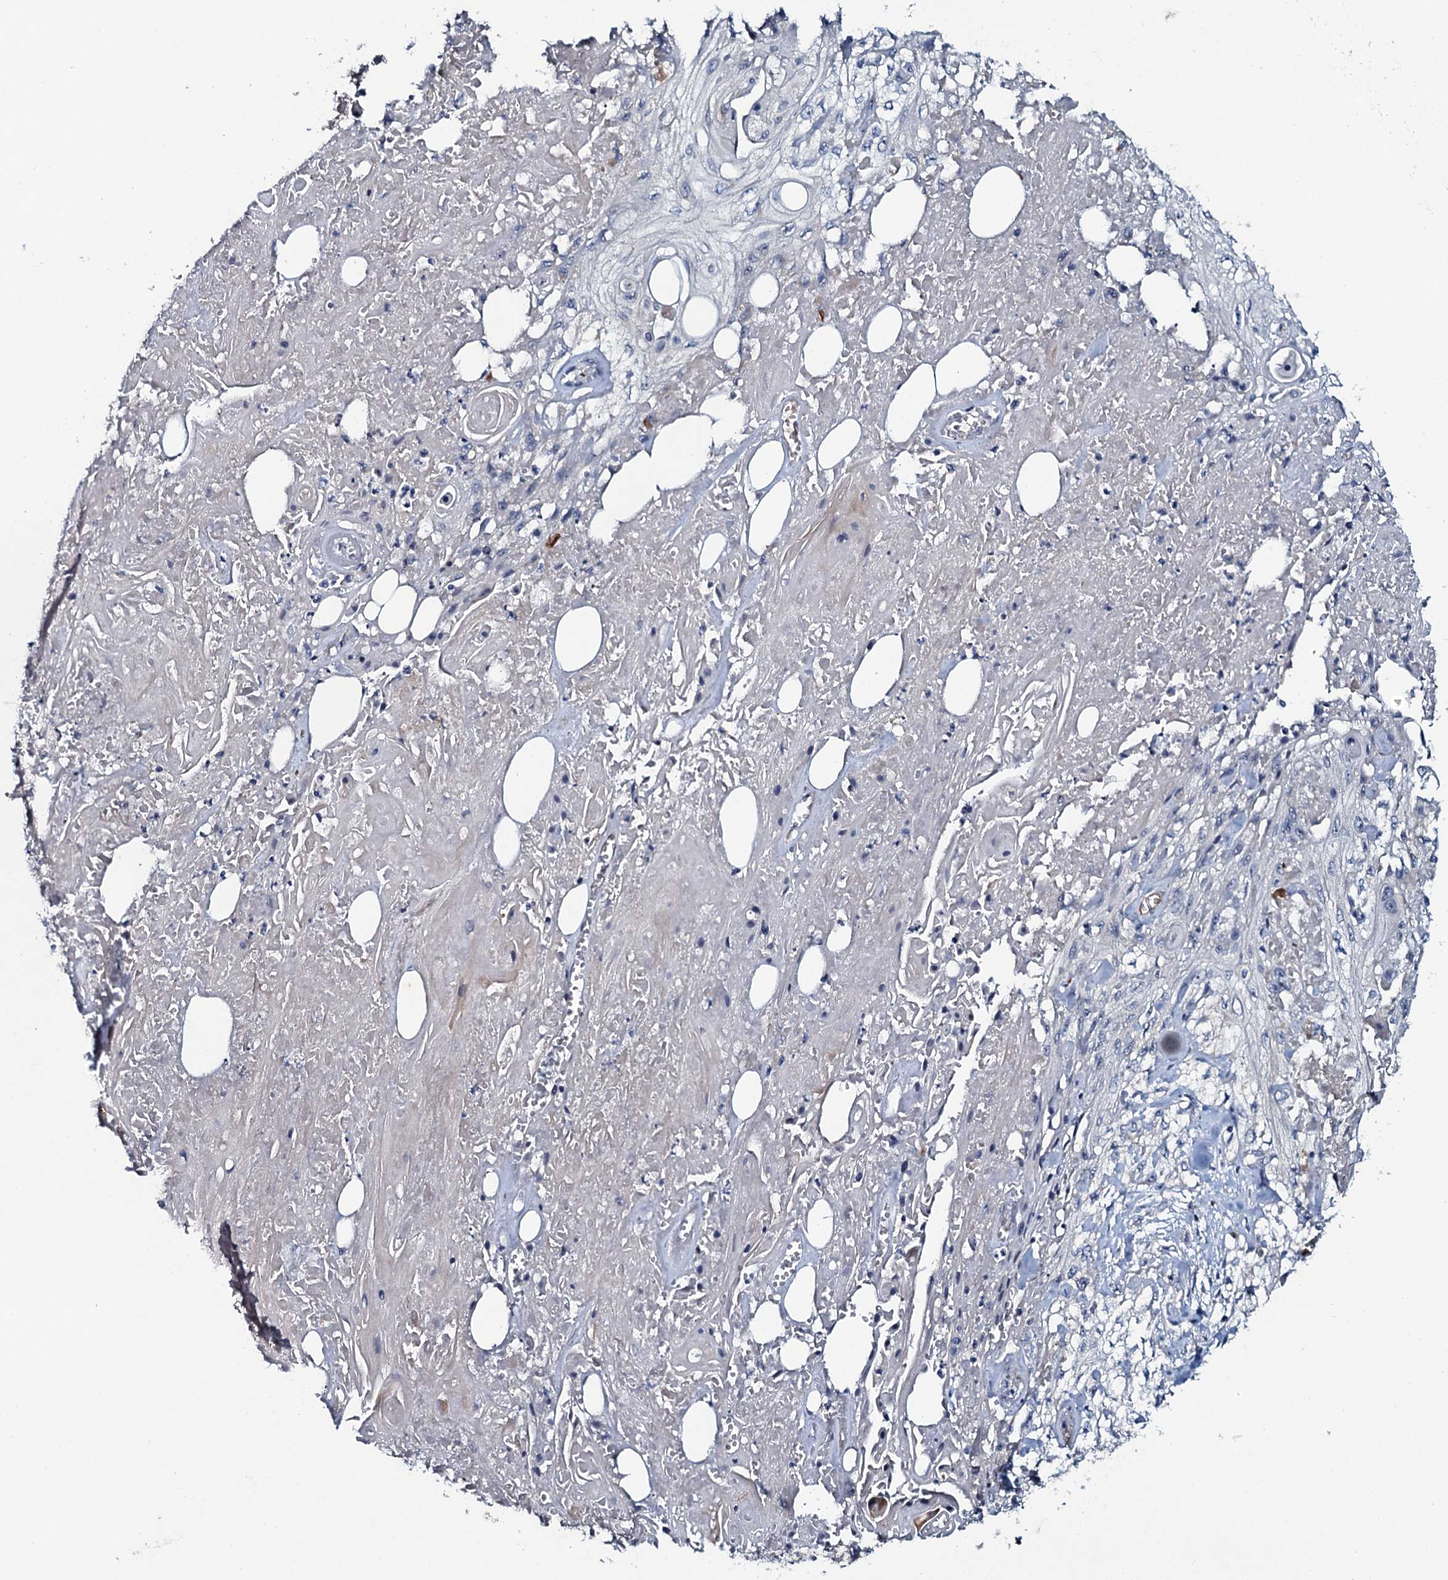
{"staining": {"intensity": "negative", "quantity": "none", "location": "none"}, "tissue": "skin cancer", "cell_type": "Tumor cells", "image_type": "cancer", "snomed": [{"axis": "morphology", "description": "Squamous cell carcinoma, NOS"}, {"axis": "morphology", "description": "Squamous cell carcinoma, metastatic, NOS"}, {"axis": "topography", "description": "Skin"}, {"axis": "topography", "description": "Lymph node"}], "caption": "Tumor cells show no significant protein staining in skin cancer.", "gene": "CLEC14A", "patient": {"sex": "male", "age": 75}}